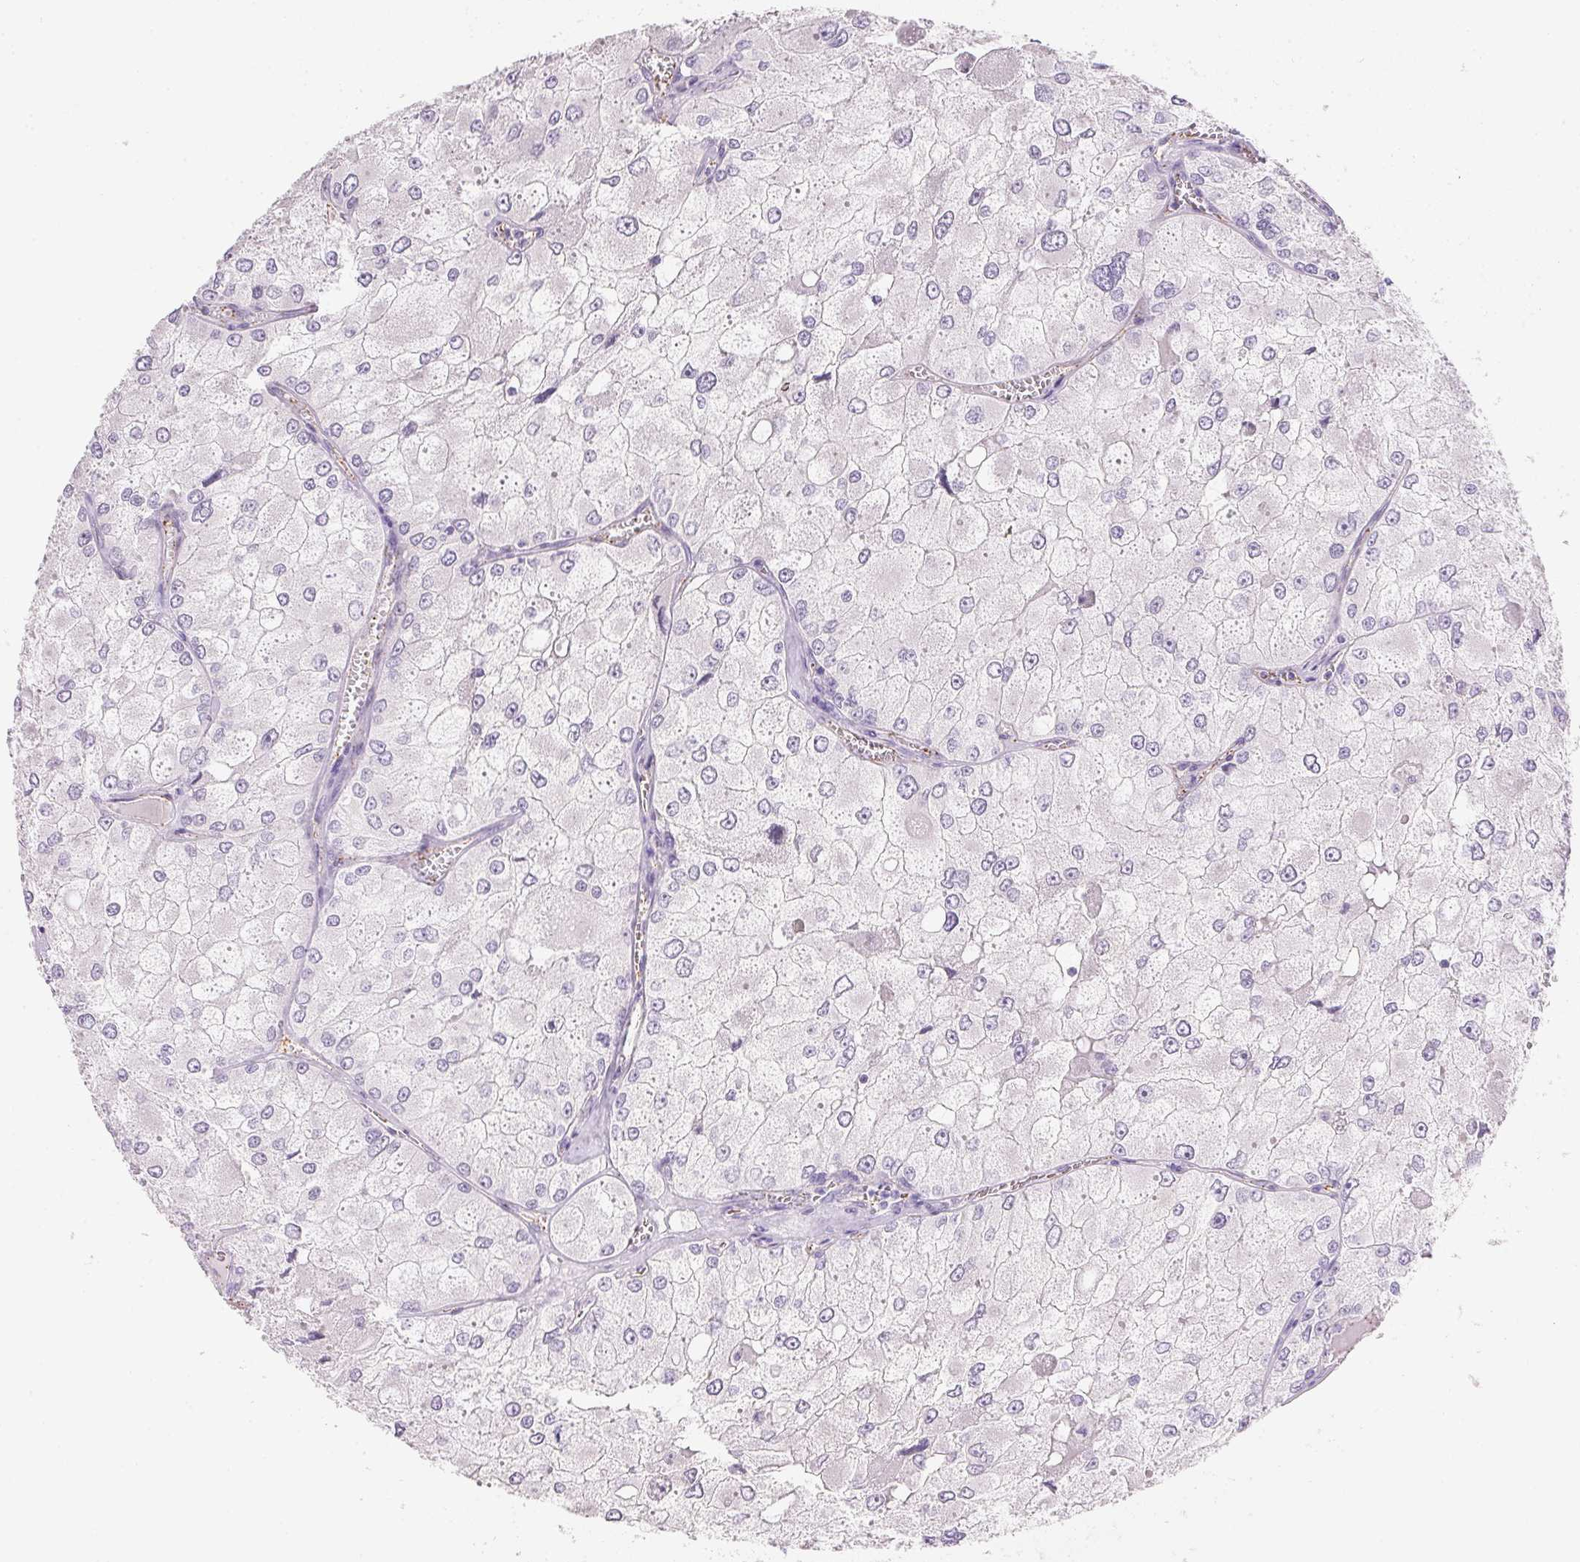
{"staining": {"intensity": "negative", "quantity": "none", "location": "none"}, "tissue": "renal cancer", "cell_type": "Tumor cells", "image_type": "cancer", "snomed": [{"axis": "morphology", "description": "Adenocarcinoma, NOS"}, {"axis": "topography", "description": "Kidney"}], "caption": "The image exhibits no staining of tumor cells in renal adenocarcinoma. (DAB IHC, high magnification).", "gene": "KCNE2", "patient": {"sex": "female", "age": 70}}